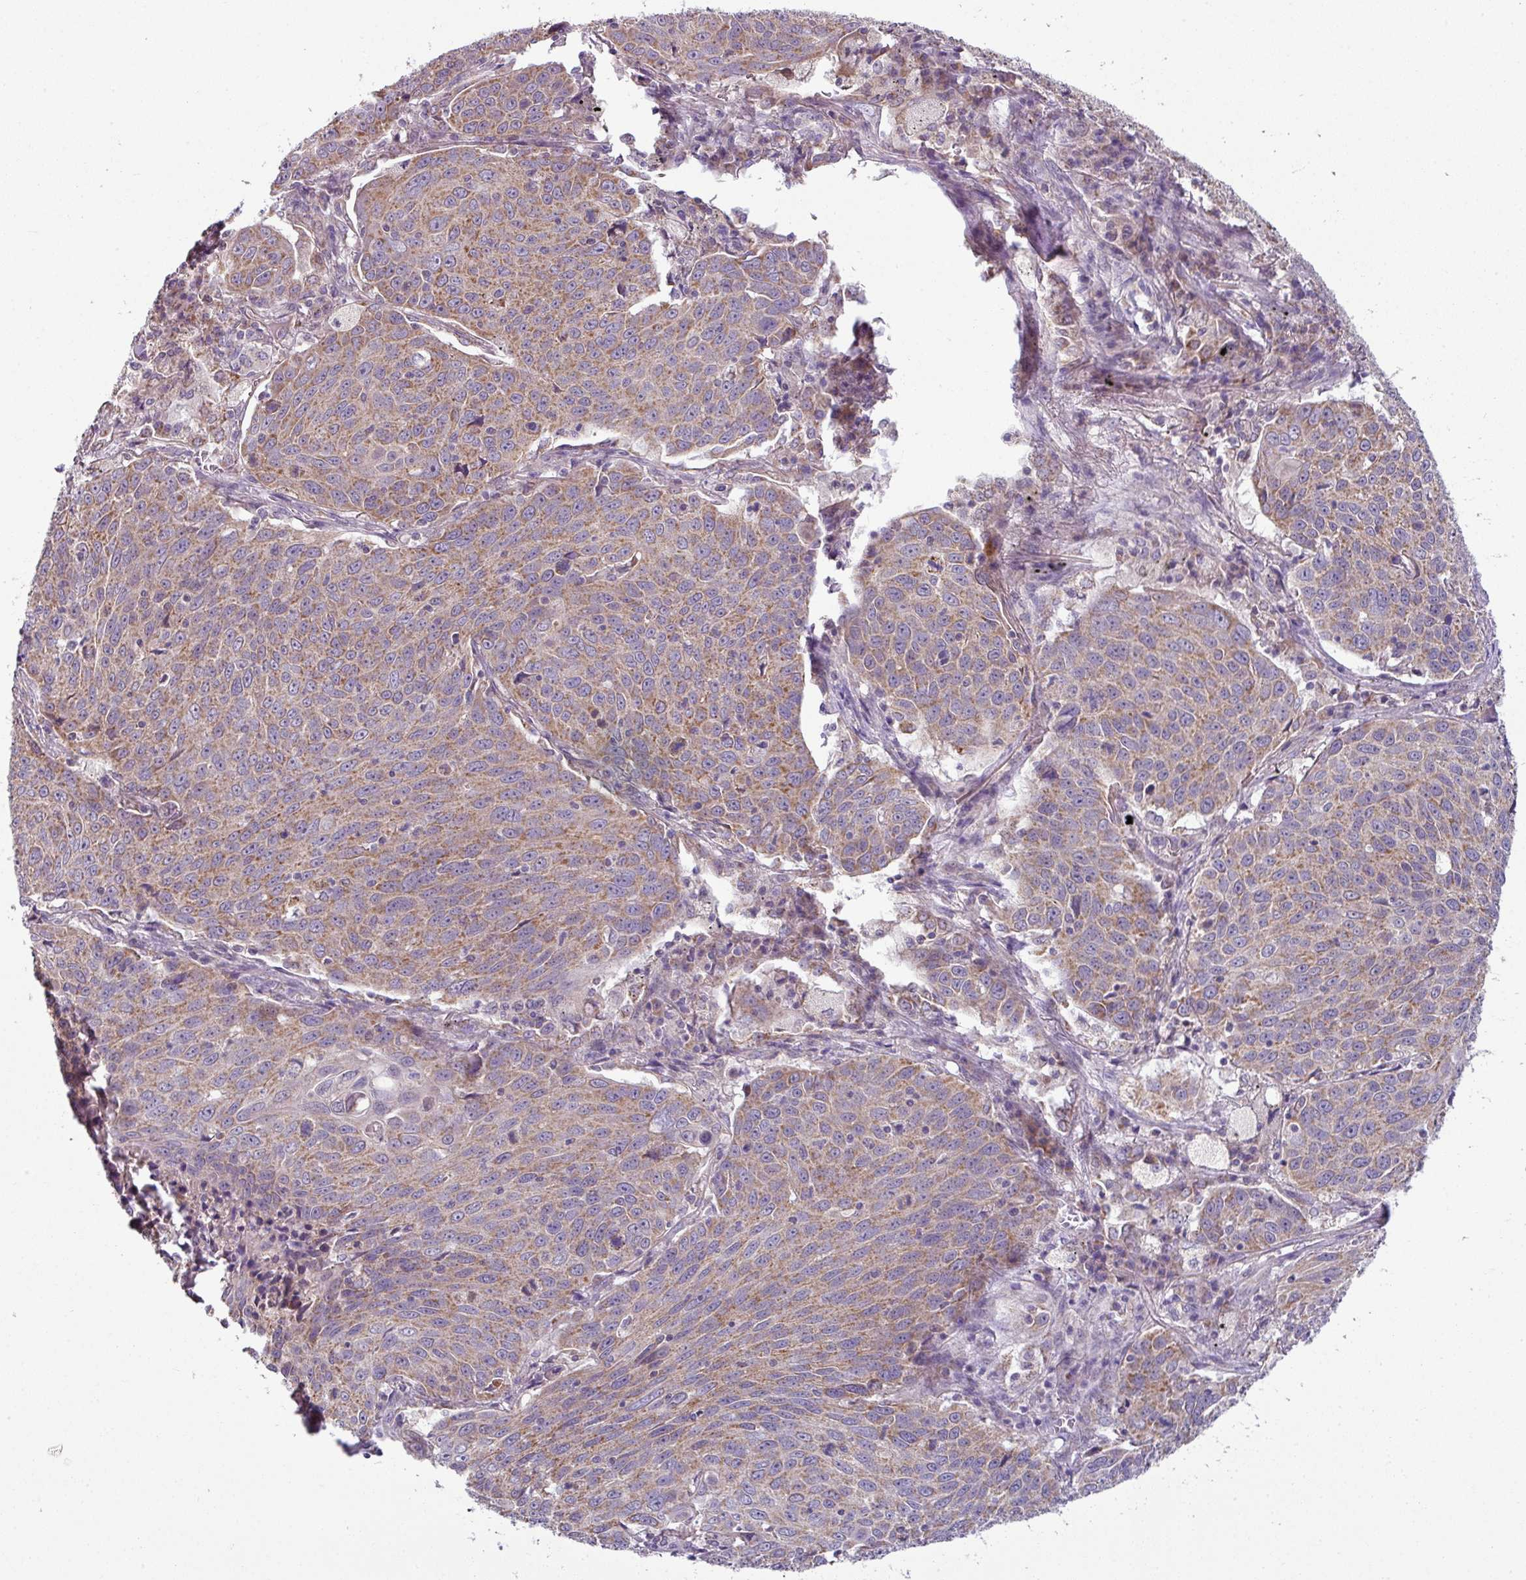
{"staining": {"intensity": "moderate", "quantity": ">75%", "location": "cytoplasmic/membranous"}, "tissue": "lung cancer", "cell_type": "Tumor cells", "image_type": "cancer", "snomed": [{"axis": "morphology", "description": "Squamous cell carcinoma, NOS"}, {"axis": "topography", "description": "Lung"}], "caption": "Immunohistochemical staining of lung cancer reveals medium levels of moderate cytoplasmic/membranous staining in about >75% of tumor cells.", "gene": "LRRC9", "patient": {"sex": "male", "age": 78}}